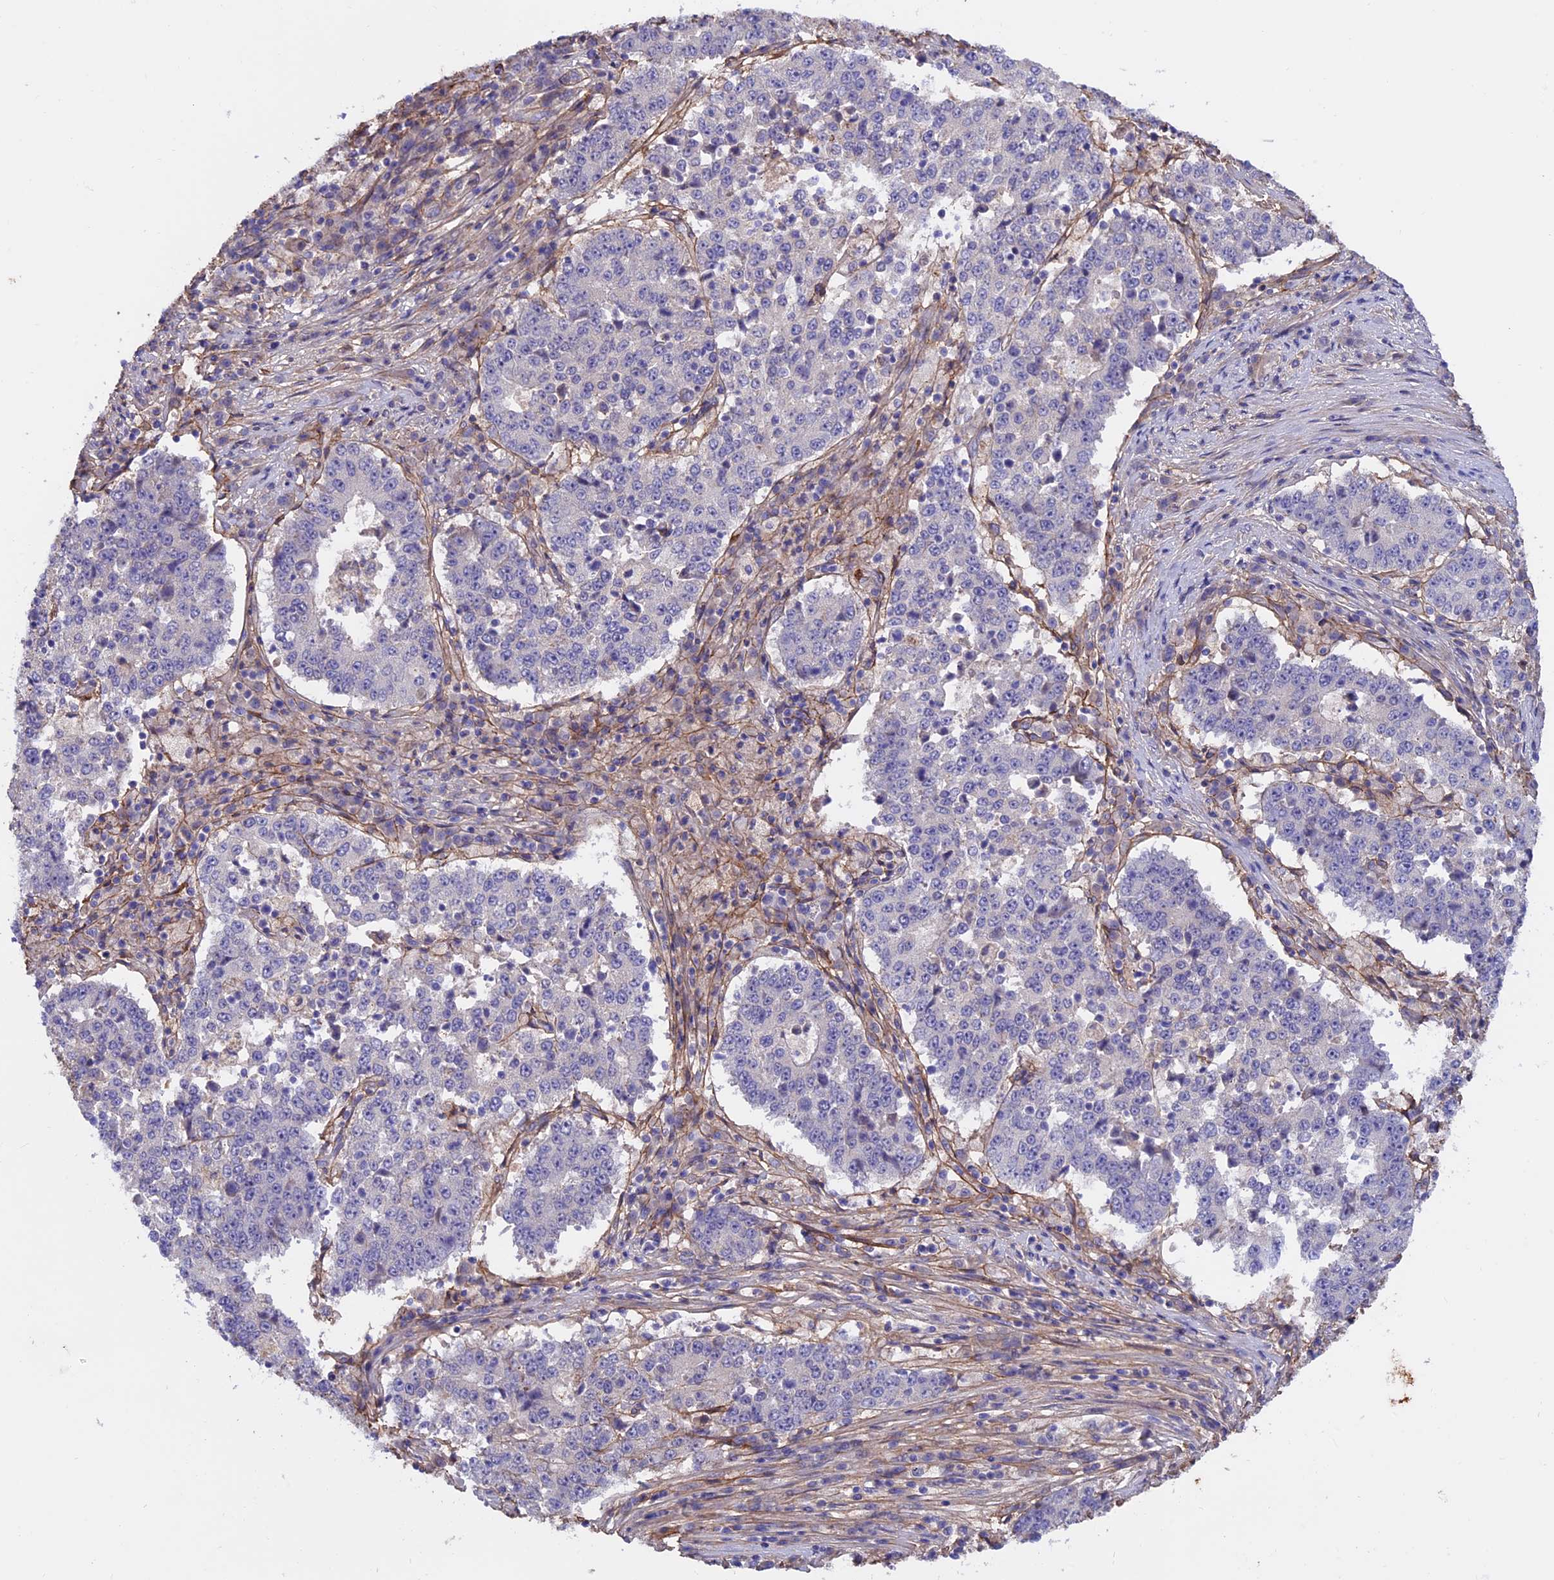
{"staining": {"intensity": "negative", "quantity": "none", "location": "none"}, "tissue": "stomach cancer", "cell_type": "Tumor cells", "image_type": "cancer", "snomed": [{"axis": "morphology", "description": "Adenocarcinoma, NOS"}, {"axis": "topography", "description": "Stomach"}], "caption": "Tumor cells are negative for brown protein staining in stomach cancer (adenocarcinoma).", "gene": "COL4A3", "patient": {"sex": "male", "age": 59}}